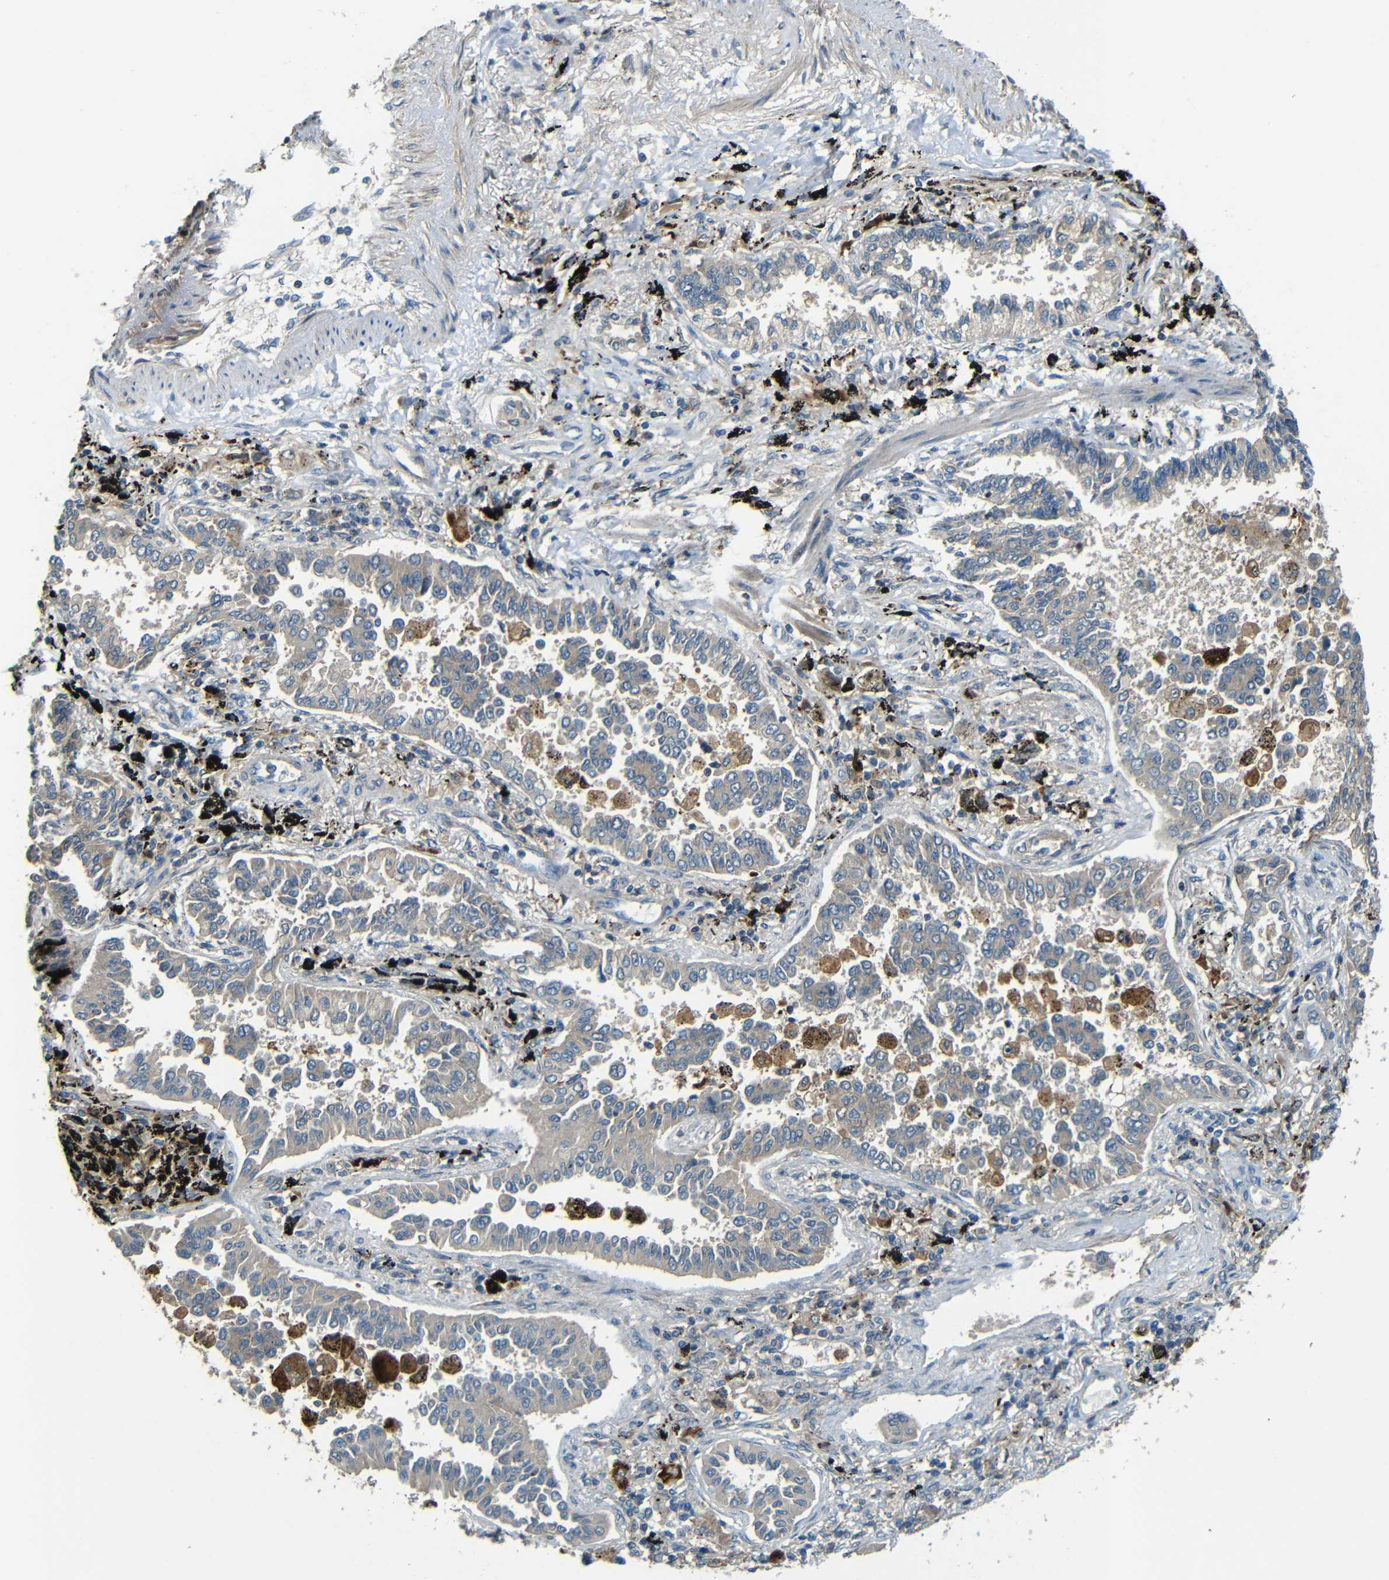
{"staining": {"intensity": "weak", "quantity": "<25%", "location": "cytoplasmic/membranous"}, "tissue": "lung cancer", "cell_type": "Tumor cells", "image_type": "cancer", "snomed": [{"axis": "morphology", "description": "Normal tissue, NOS"}, {"axis": "morphology", "description": "Adenocarcinoma, NOS"}, {"axis": "topography", "description": "Lung"}], "caption": "Lung cancer was stained to show a protein in brown. There is no significant staining in tumor cells.", "gene": "FNDC3A", "patient": {"sex": "male", "age": 59}}